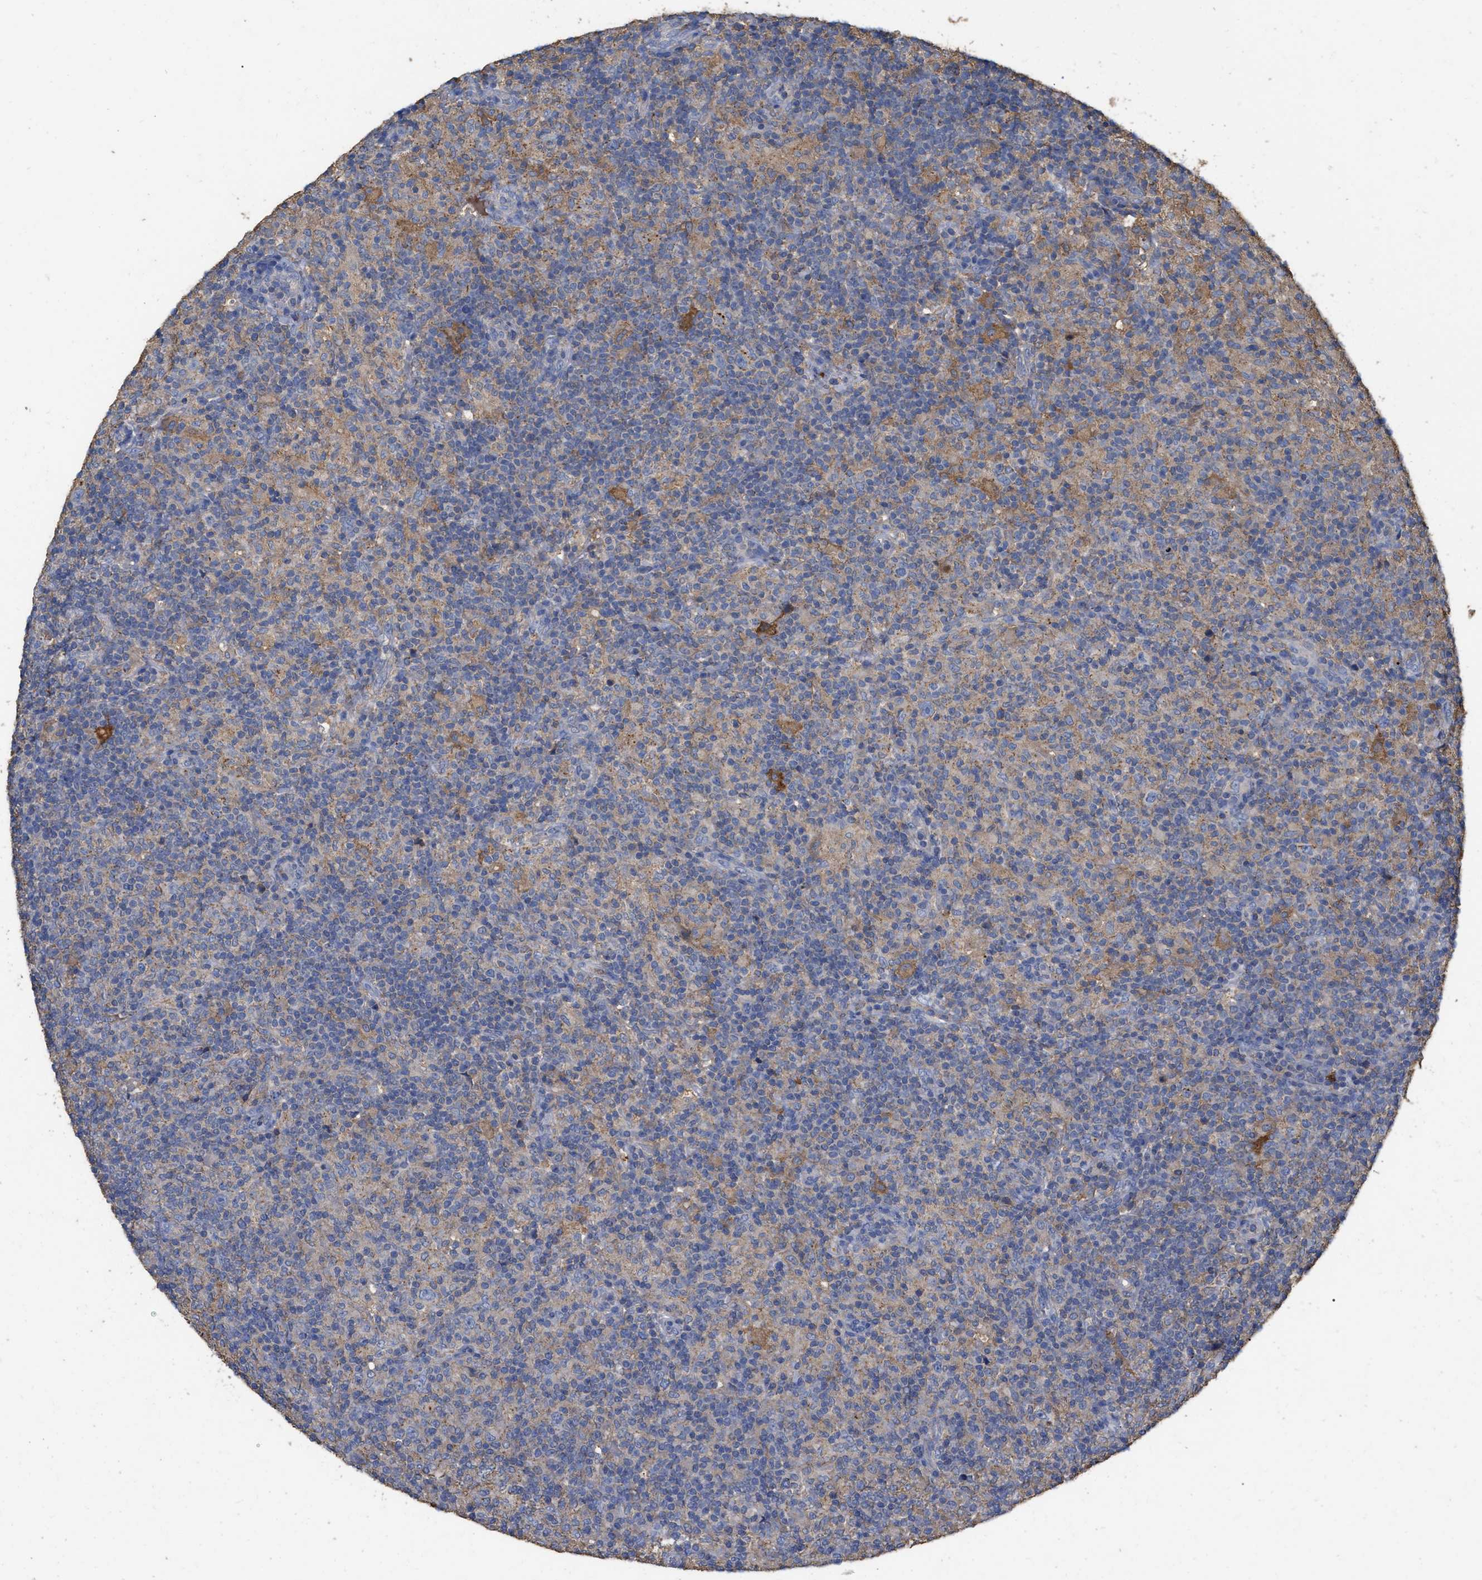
{"staining": {"intensity": "moderate", "quantity": "25%-75%", "location": "cytoplasmic/membranous"}, "tissue": "lymphoma", "cell_type": "Tumor cells", "image_type": "cancer", "snomed": [{"axis": "morphology", "description": "Hodgkin's disease, NOS"}, {"axis": "topography", "description": "Lymph node"}], "caption": "Lymphoma tissue exhibits moderate cytoplasmic/membranous staining in about 25%-75% of tumor cells, visualized by immunohistochemistry.", "gene": "GPR179", "patient": {"sex": "male", "age": 70}}